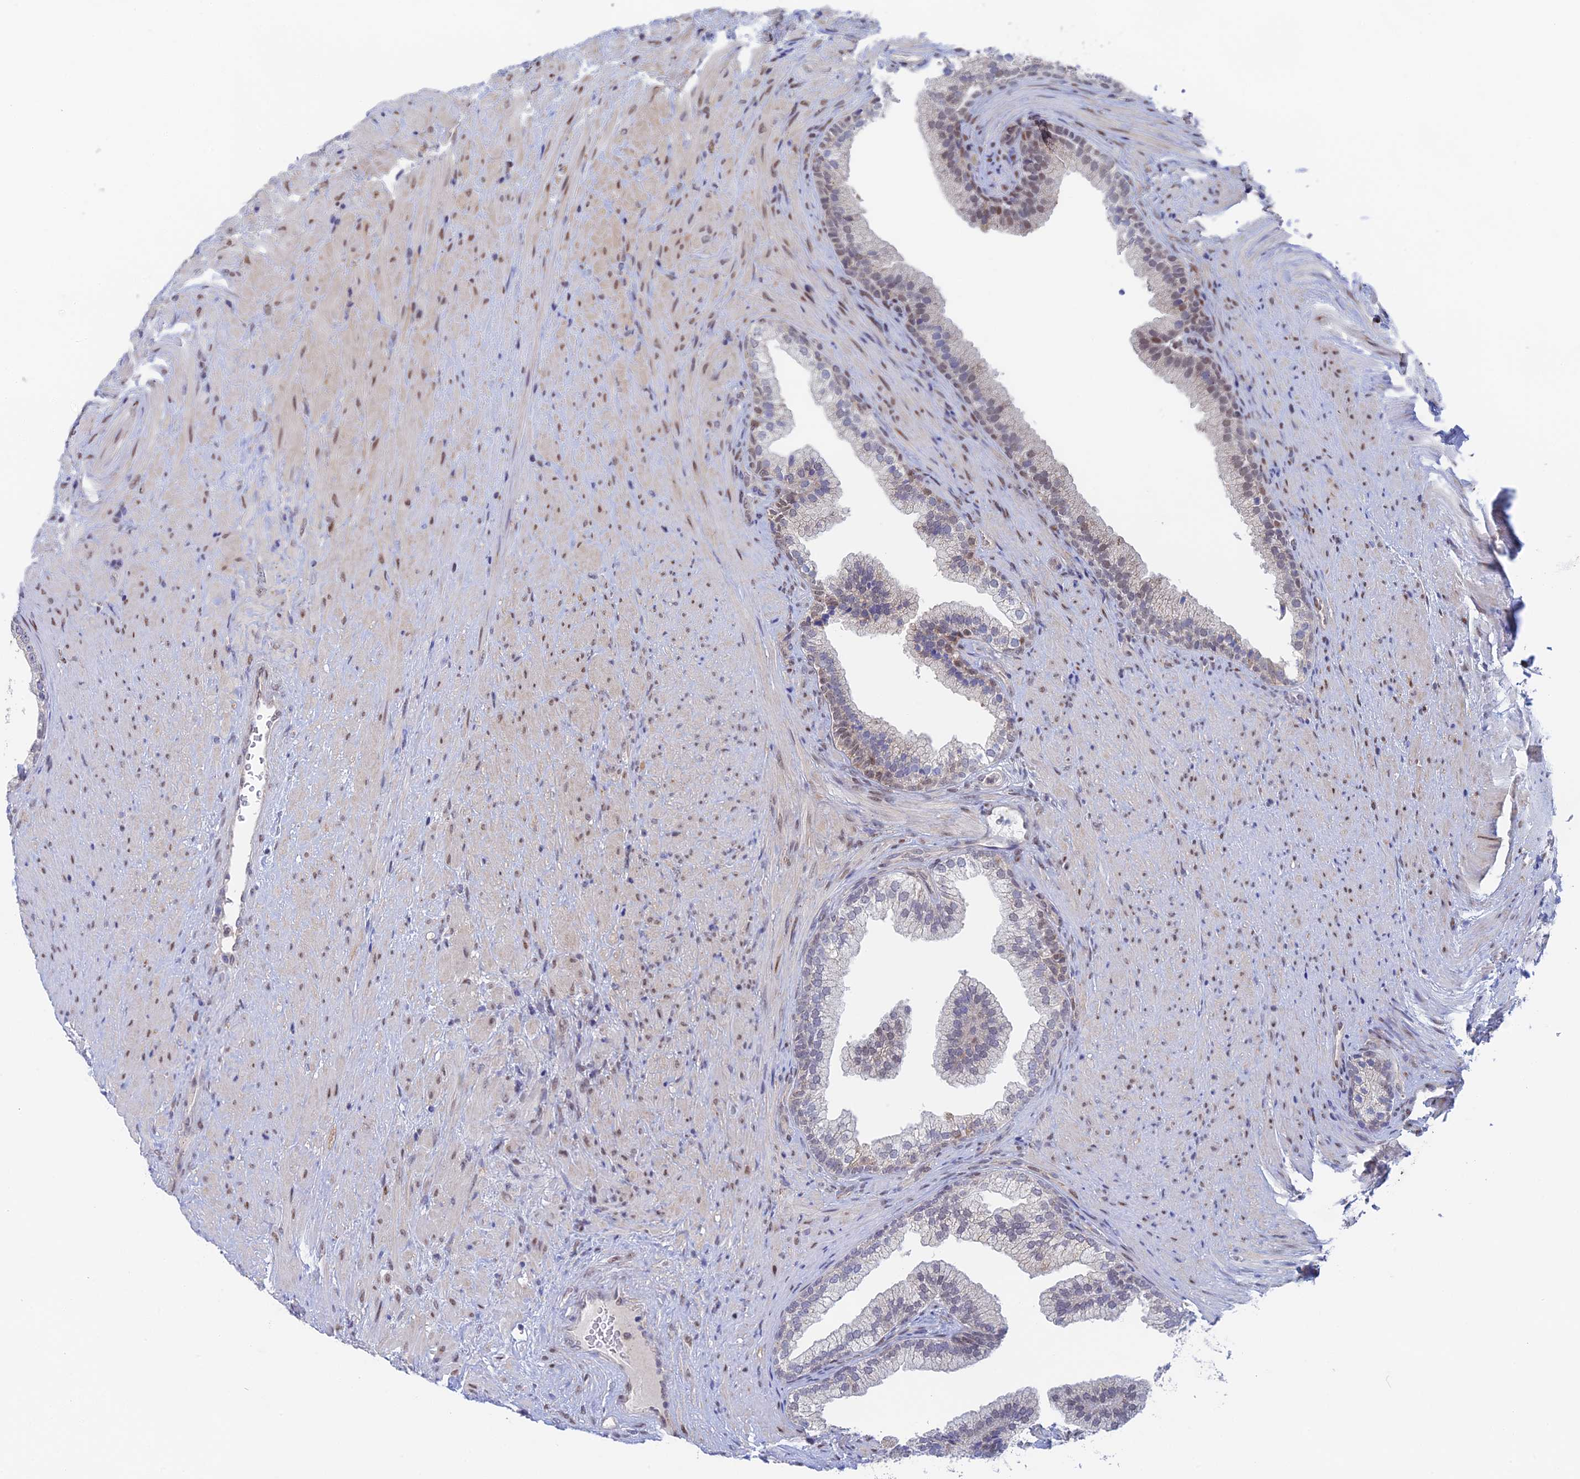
{"staining": {"intensity": "moderate", "quantity": "25%-75%", "location": "nuclear"}, "tissue": "prostate", "cell_type": "Glandular cells", "image_type": "normal", "snomed": [{"axis": "morphology", "description": "Normal tissue, NOS"}, {"axis": "topography", "description": "Prostate"}], "caption": "High-power microscopy captured an IHC image of unremarkable prostate, revealing moderate nuclear staining in about 25%-75% of glandular cells.", "gene": "MRPL17", "patient": {"sex": "male", "age": 76}}